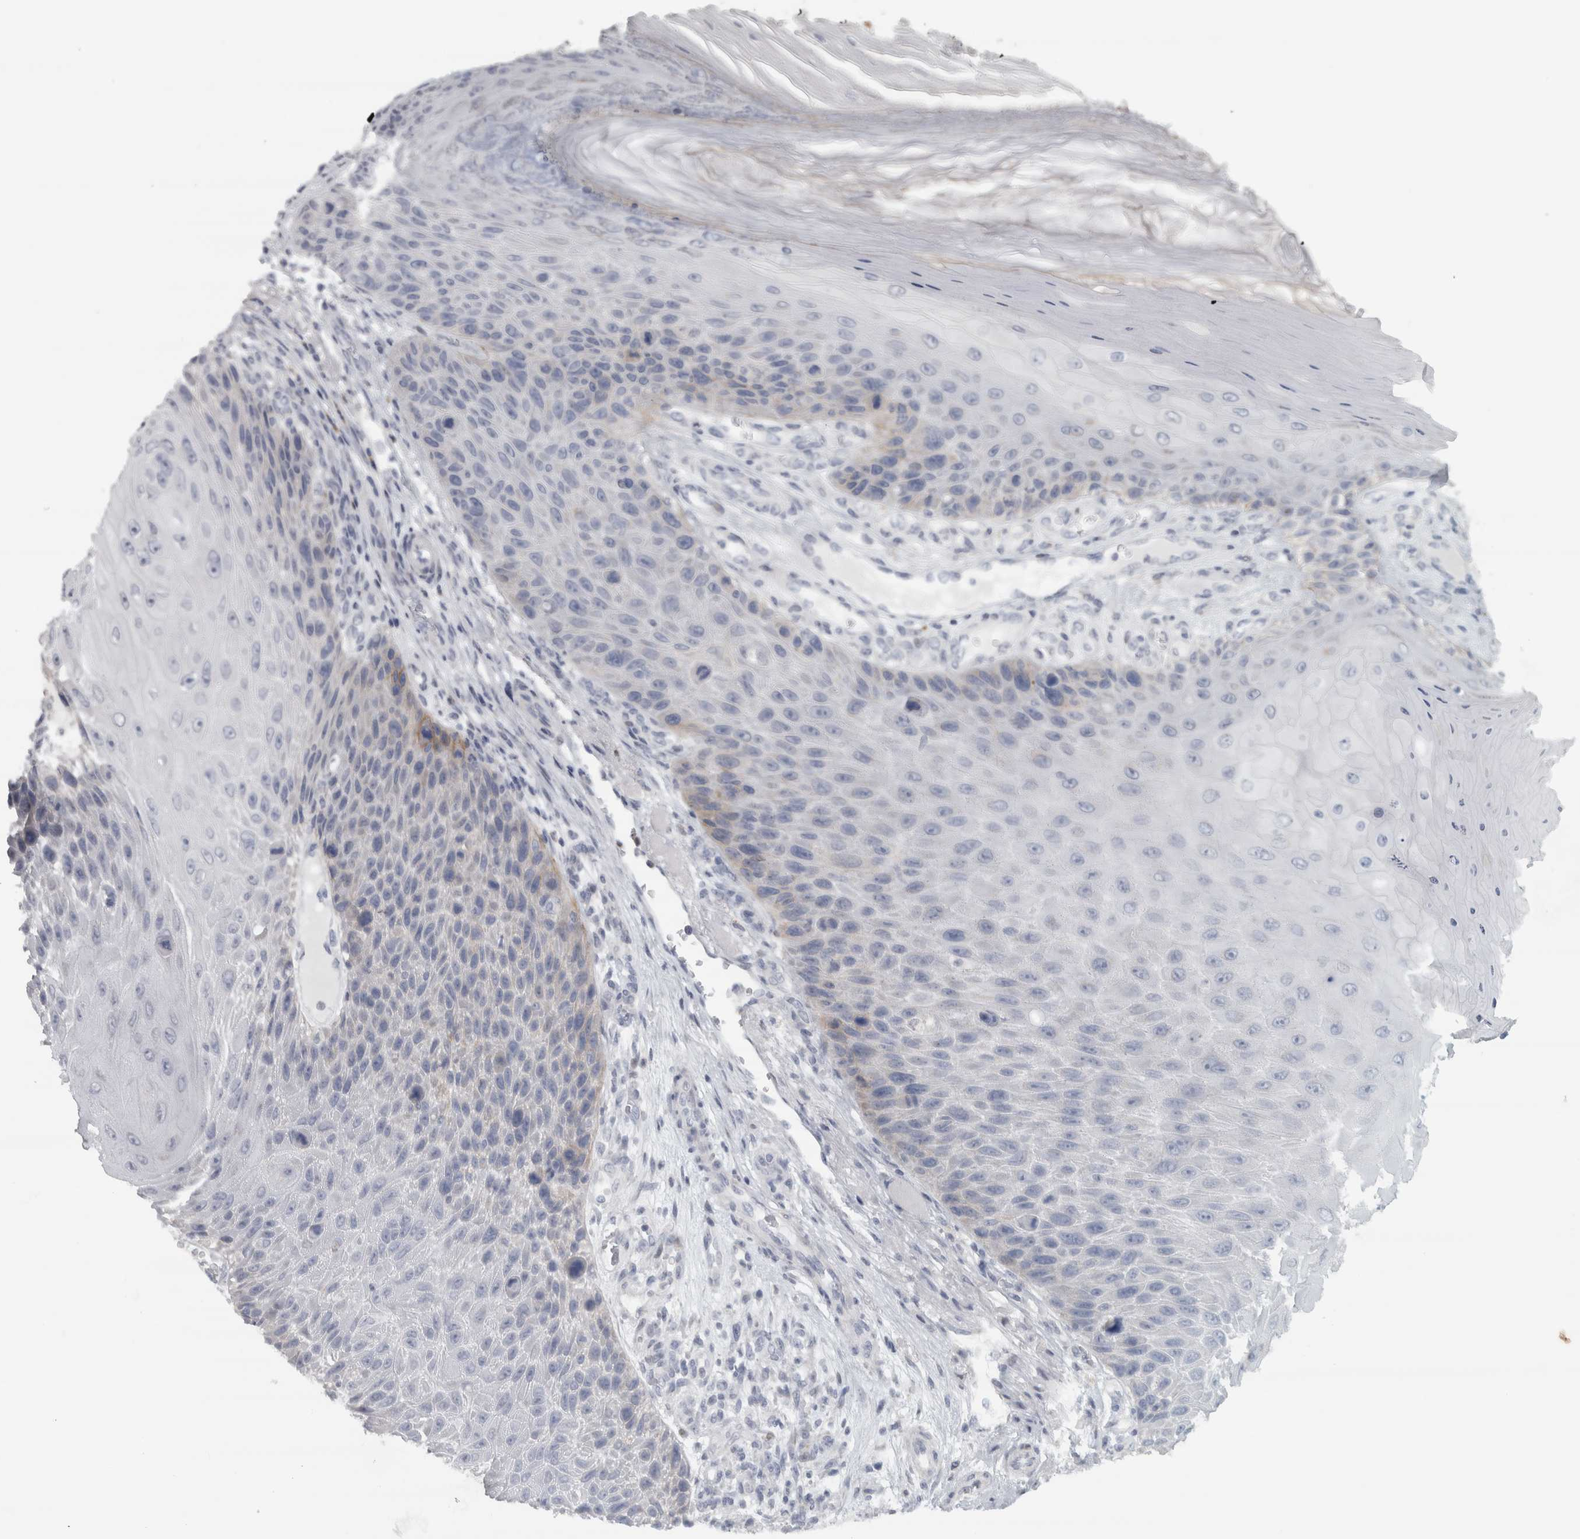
{"staining": {"intensity": "negative", "quantity": "none", "location": "none"}, "tissue": "skin cancer", "cell_type": "Tumor cells", "image_type": "cancer", "snomed": [{"axis": "morphology", "description": "Squamous cell carcinoma, NOS"}, {"axis": "topography", "description": "Skin"}], "caption": "Immunohistochemistry histopathology image of neoplastic tissue: squamous cell carcinoma (skin) stained with DAB demonstrates no significant protein staining in tumor cells.", "gene": "PTPRN2", "patient": {"sex": "female", "age": 88}}